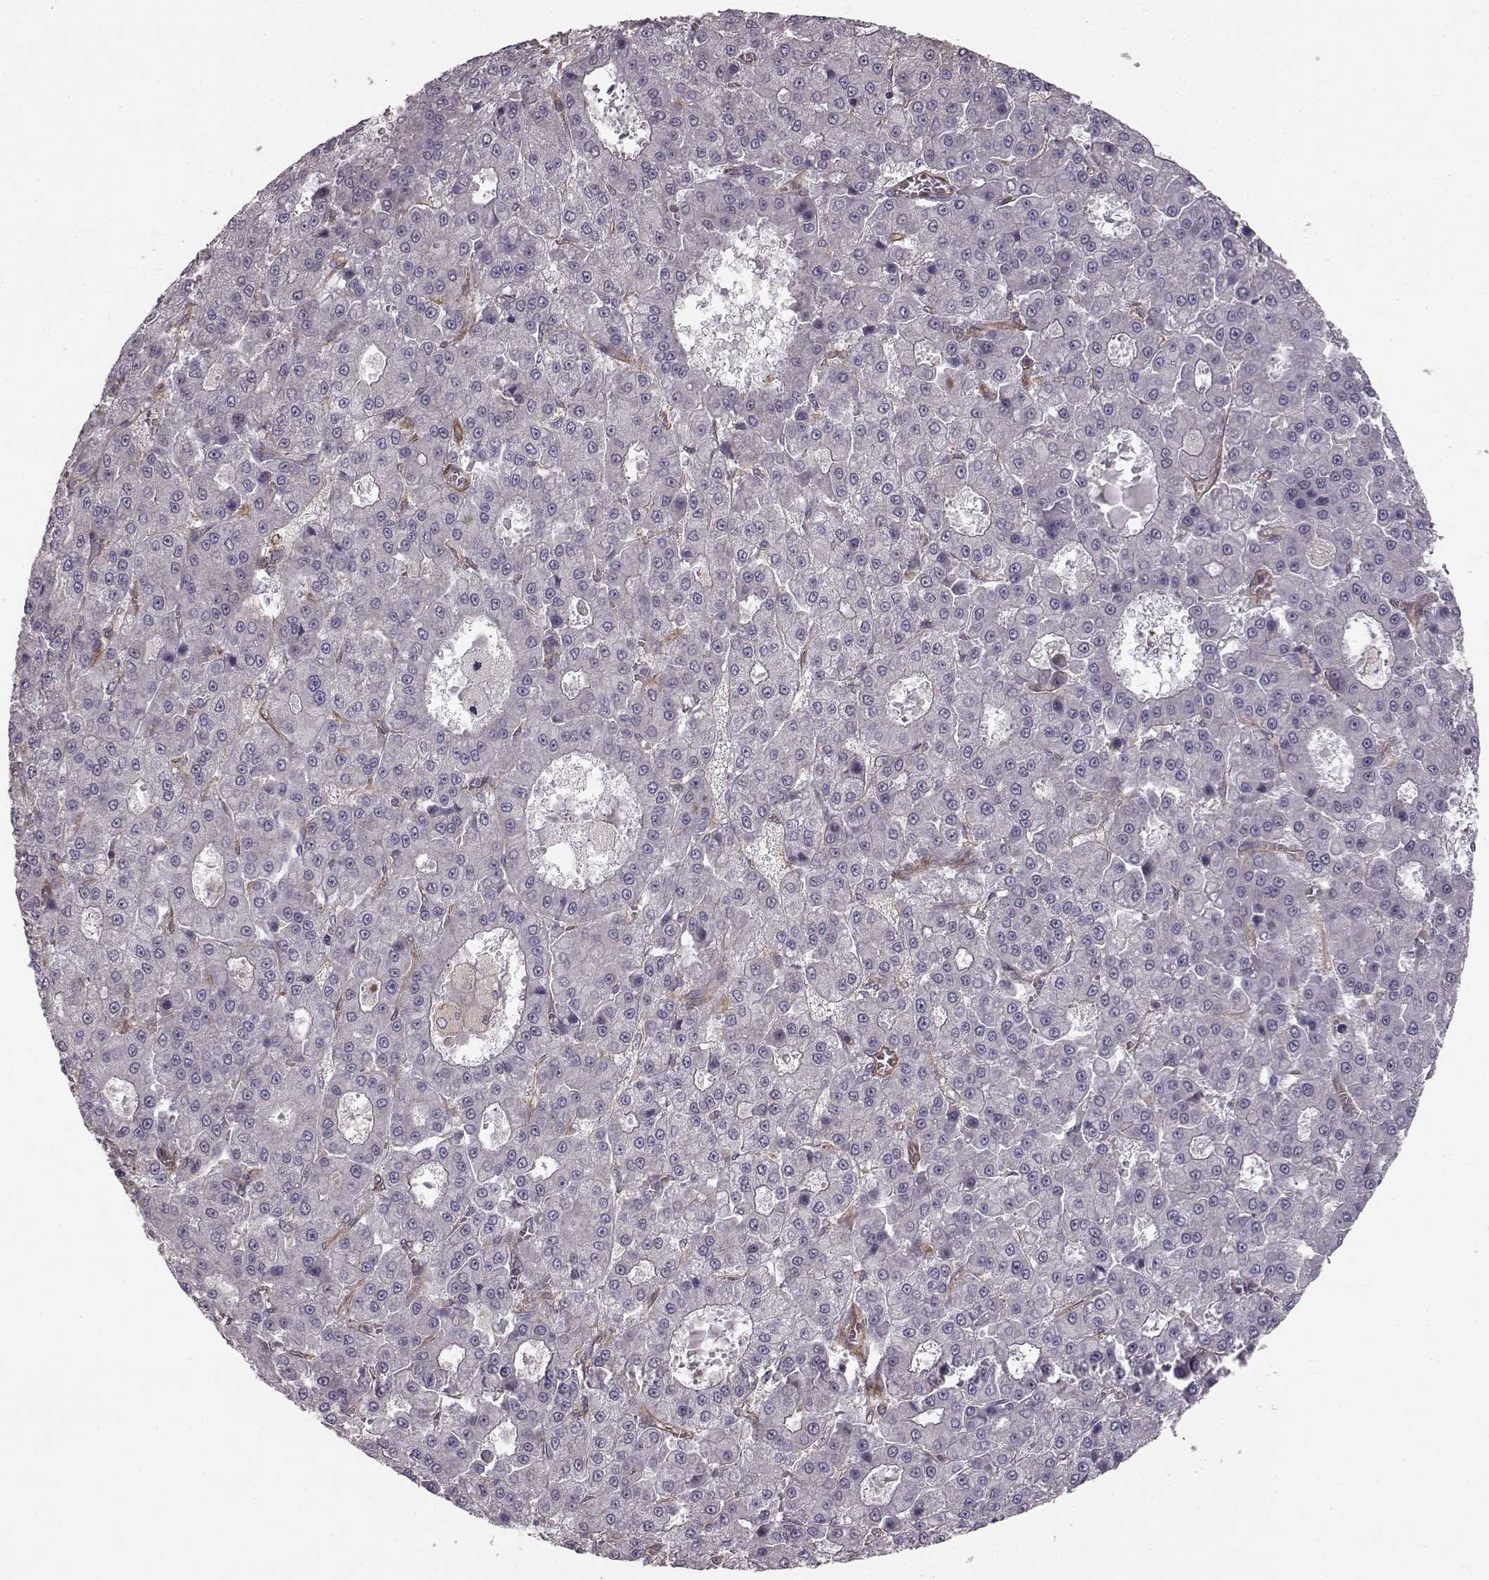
{"staining": {"intensity": "negative", "quantity": "none", "location": "none"}, "tissue": "liver cancer", "cell_type": "Tumor cells", "image_type": "cancer", "snomed": [{"axis": "morphology", "description": "Carcinoma, Hepatocellular, NOS"}, {"axis": "topography", "description": "Liver"}], "caption": "Histopathology image shows no protein positivity in tumor cells of liver hepatocellular carcinoma tissue. (DAB (3,3'-diaminobenzidine) immunohistochemistry (IHC), high magnification).", "gene": "RABGAP1", "patient": {"sex": "male", "age": 70}}